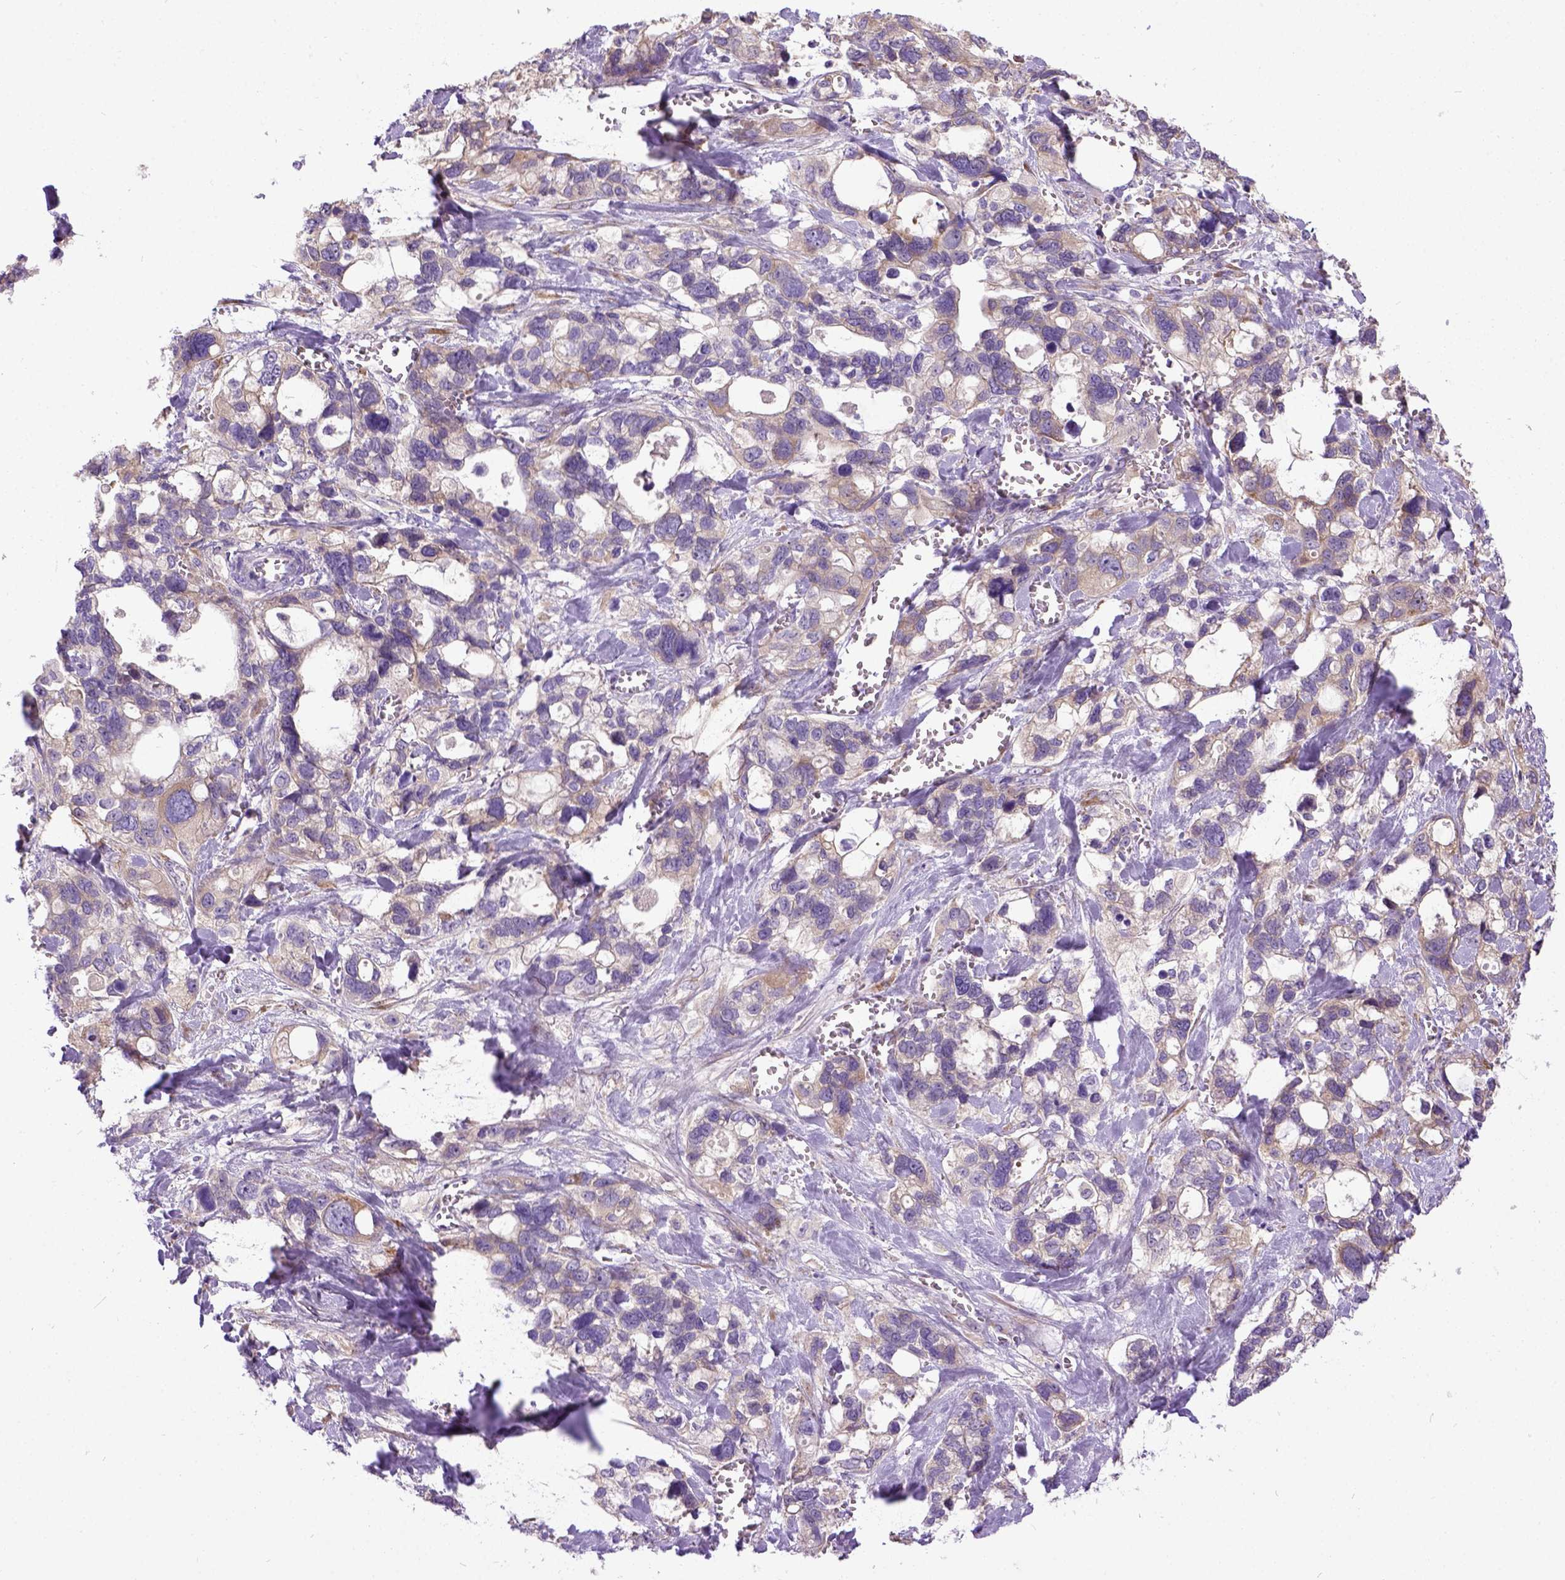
{"staining": {"intensity": "weak", "quantity": ">75%", "location": "cytoplasmic/membranous"}, "tissue": "stomach cancer", "cell_type": "Tumor cells", "image_type": "cancer", "snomed": [{"axis": "morphology", "description": "Adenocarcinoma, NOS"}, {"axis": "topography", "description": "Stomach, upper"}], "caption": "Brown immunohistochemical staining in stomach cancer (adenocarcinoma) shows weak cytoplasmic/membranous expression in approximately >75% of tumor cells. (DAB (3,3'-diaminobenzidine) IHC, brown staining for protein, blue staining for nuclei).", "gene": "NEK5", "patient": {"sex": "female", "age": 81}}